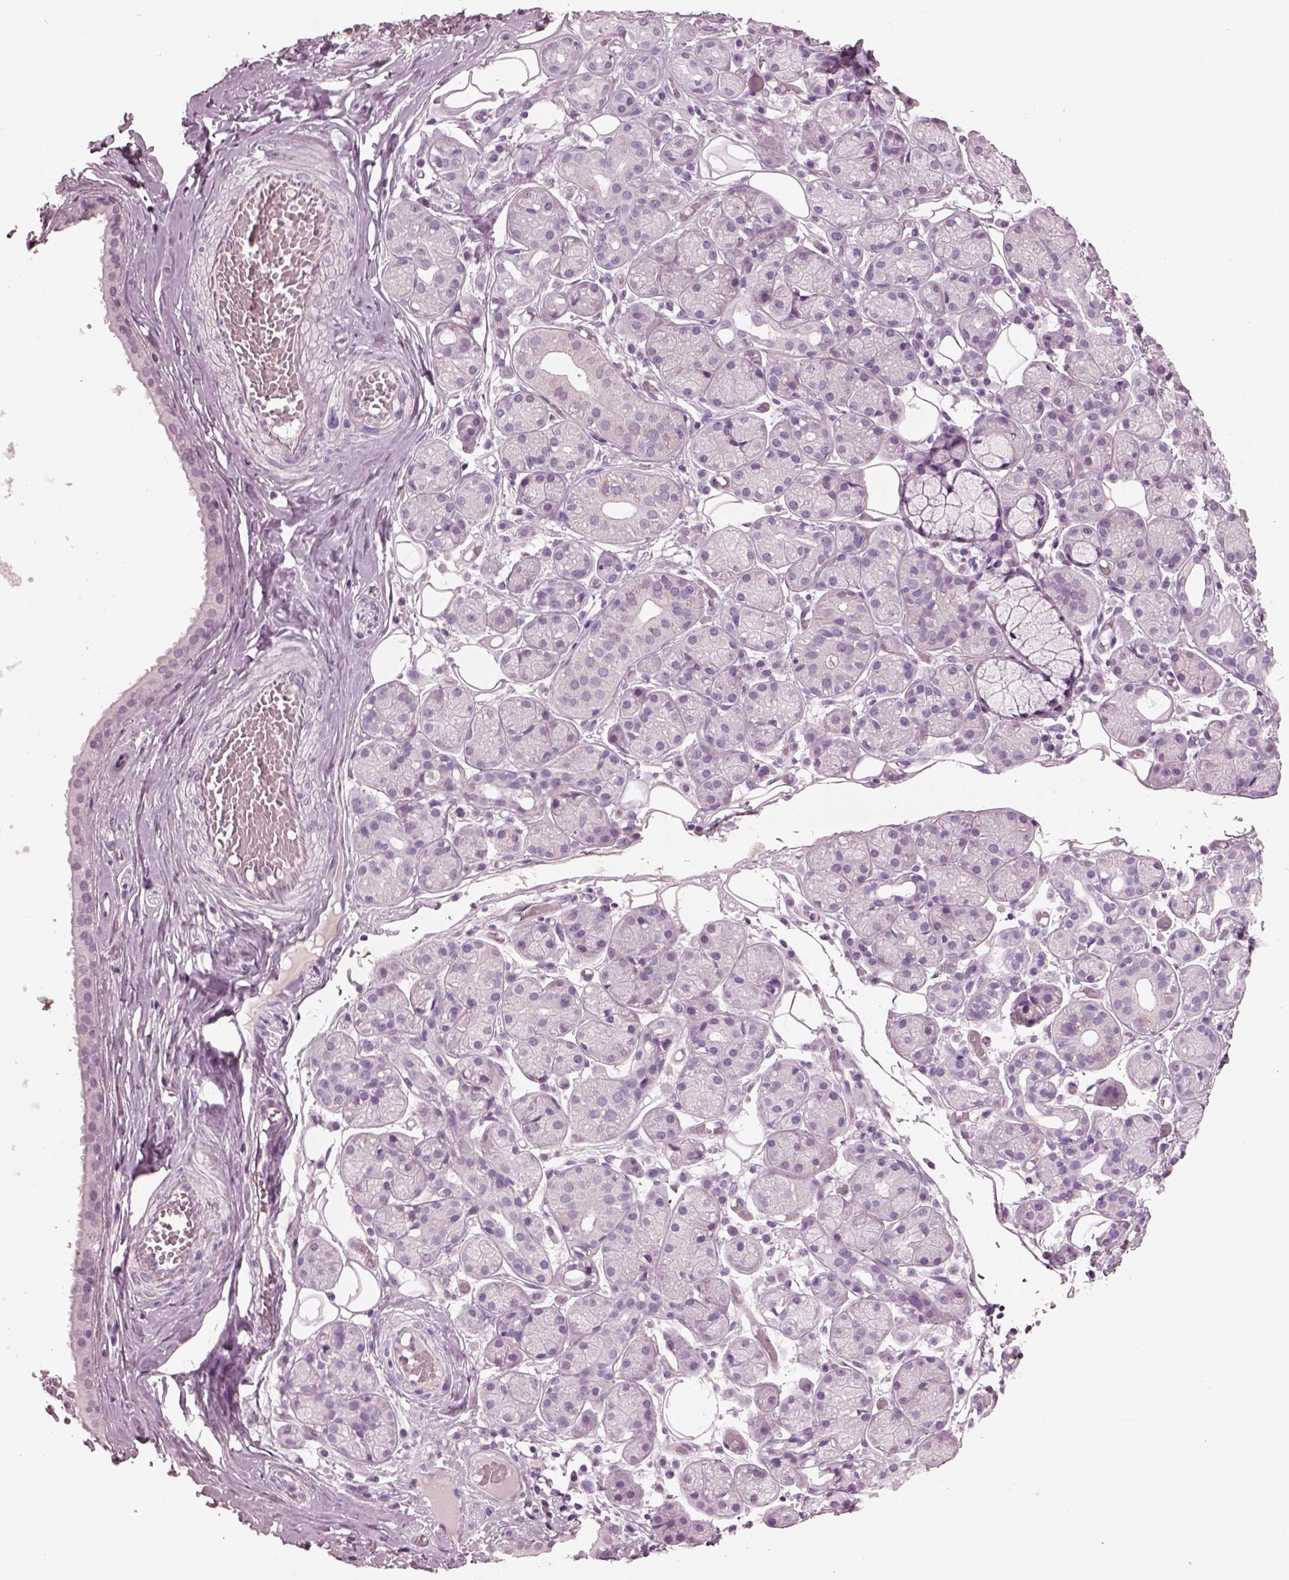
{"staining": {"intensity": "negative", "quantity": "none", "location": "none"}, "tissue": "salivary gland", "cell_type": "Glandular cells", "image_type": "normal", "snomed": [{"axis": "morphology", "description": "Normal tissue, NOS"}, {"axis": "topography", "description": "Salivary gland"}, {"axis": "topography", "description": "Peripheral nerve tissue"}], "caption": "DAB (3,3'-diaminobenzidine) immunohistochemical staining of benign salivary gland reveals no significant staining in glandular cells.", "gene": "PACRG", "patient": {"sex": "male", "age": 71}}